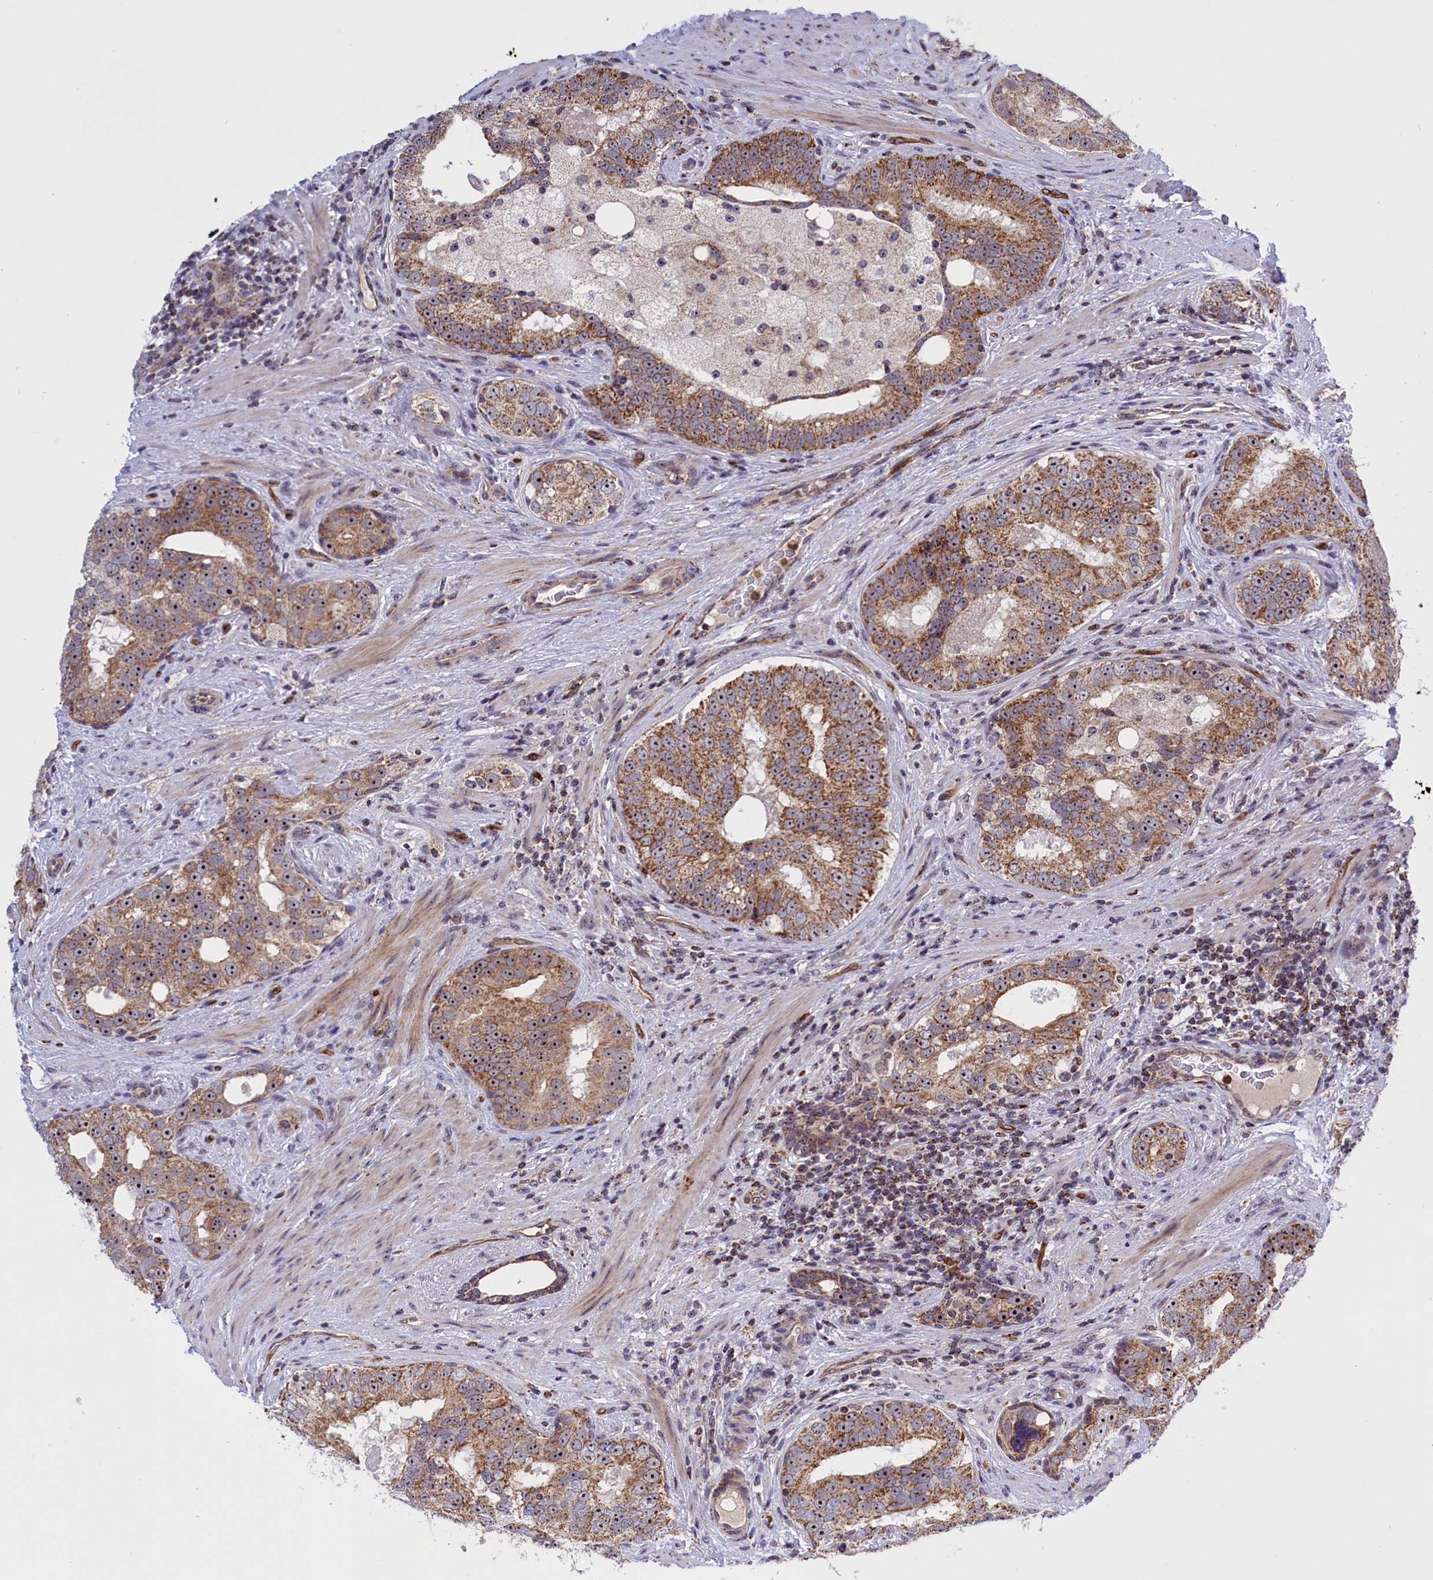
{"staining": {"intensity": "moderate", "quantity": ">75%", "location": "cytoplasmic/membranous,nuclear"}, "tissue": "prostate cancer", "cell_type": "Tumor cells", "image_type": "cancer", "snomed": [{"axis": "morphology", "description": "Adenocarcinoma, High grade"}, {"axis": "topography", "description": "Prostate"}], "caption": "Immunohistochemistry (IHC) staining of prostate cancer, which reveals medium levels of moderate cytoplasmic/membranous and nuclear staining in approximately >75% of tumor cells indicating moderate cytoplasmic/membranous and nuclear protein expression. The staining was performed using DAB (3,3'-diaminobenzidine) (brown) for protein detection and nuclei were counterstained in hematoxylin (blue).", "gene": "MPND", "patient": {"sex": "male", "age": 70}}